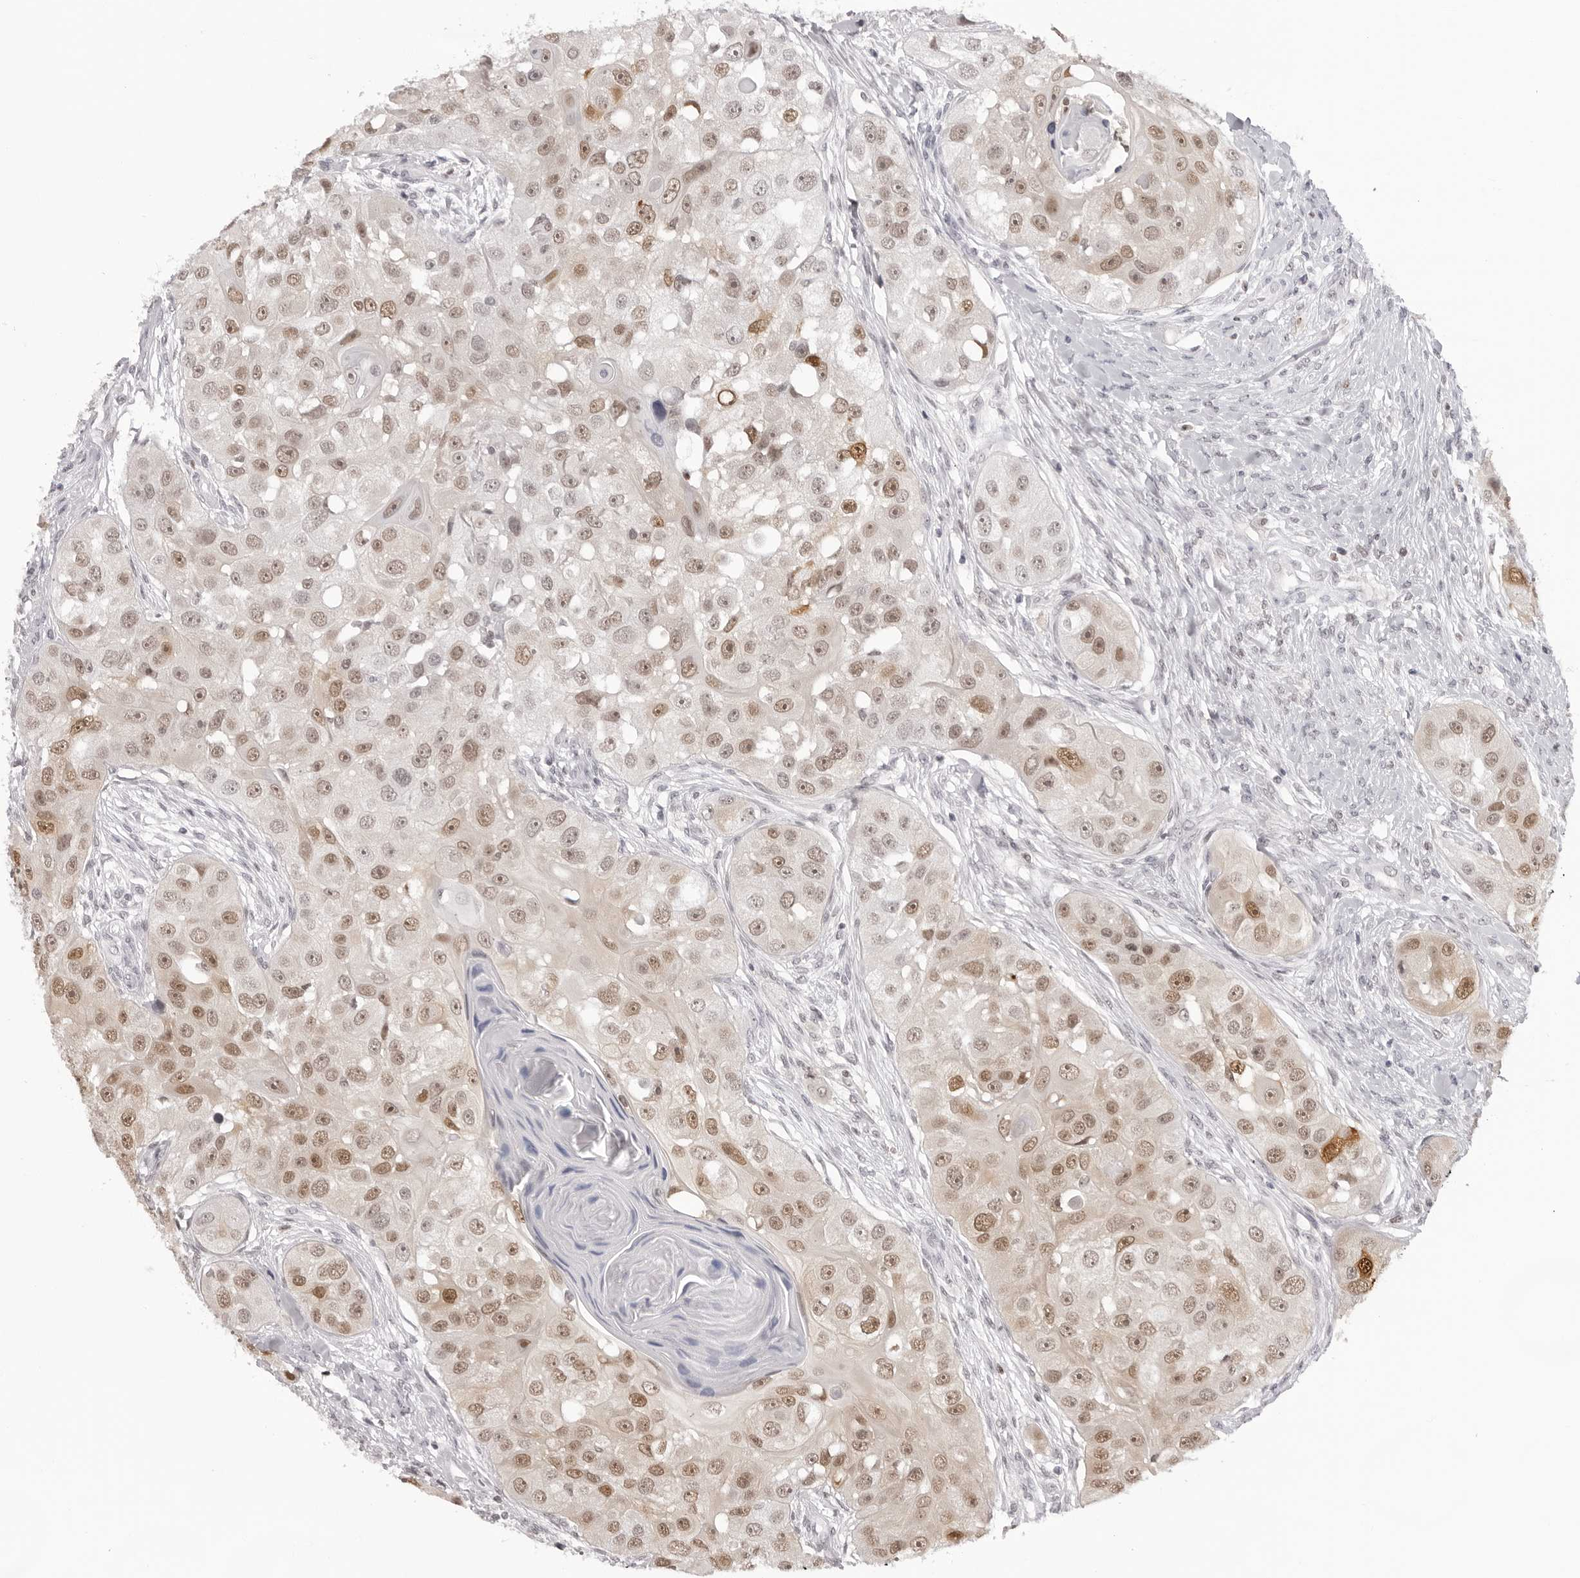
{"staining": {"intensity": "moderate", "quantity": ">75%", "location": "nuclear"}, "tissue": "head and neck cancer", "cell_type": "Tumor cells", "image_type": "cancer", "snomed": [{"axis": "morphology", "description": "Normal tissue, NOS"}, {"axis": "morphology", "description": "Squamous cell carcinoma, NOS"}, {"axis": "topography", "description": "Skeletal muscle"}, {"axis": "topography", "description": "Head-Neck"}], "caption": "Immunohistochemical staining of human head and neck cancer displays medium levels of moderate nuclear protein expression in approximately >75% of tumor cells.", "gene": "HSPA4", "patient": {"sex": "male", "age": 51}}